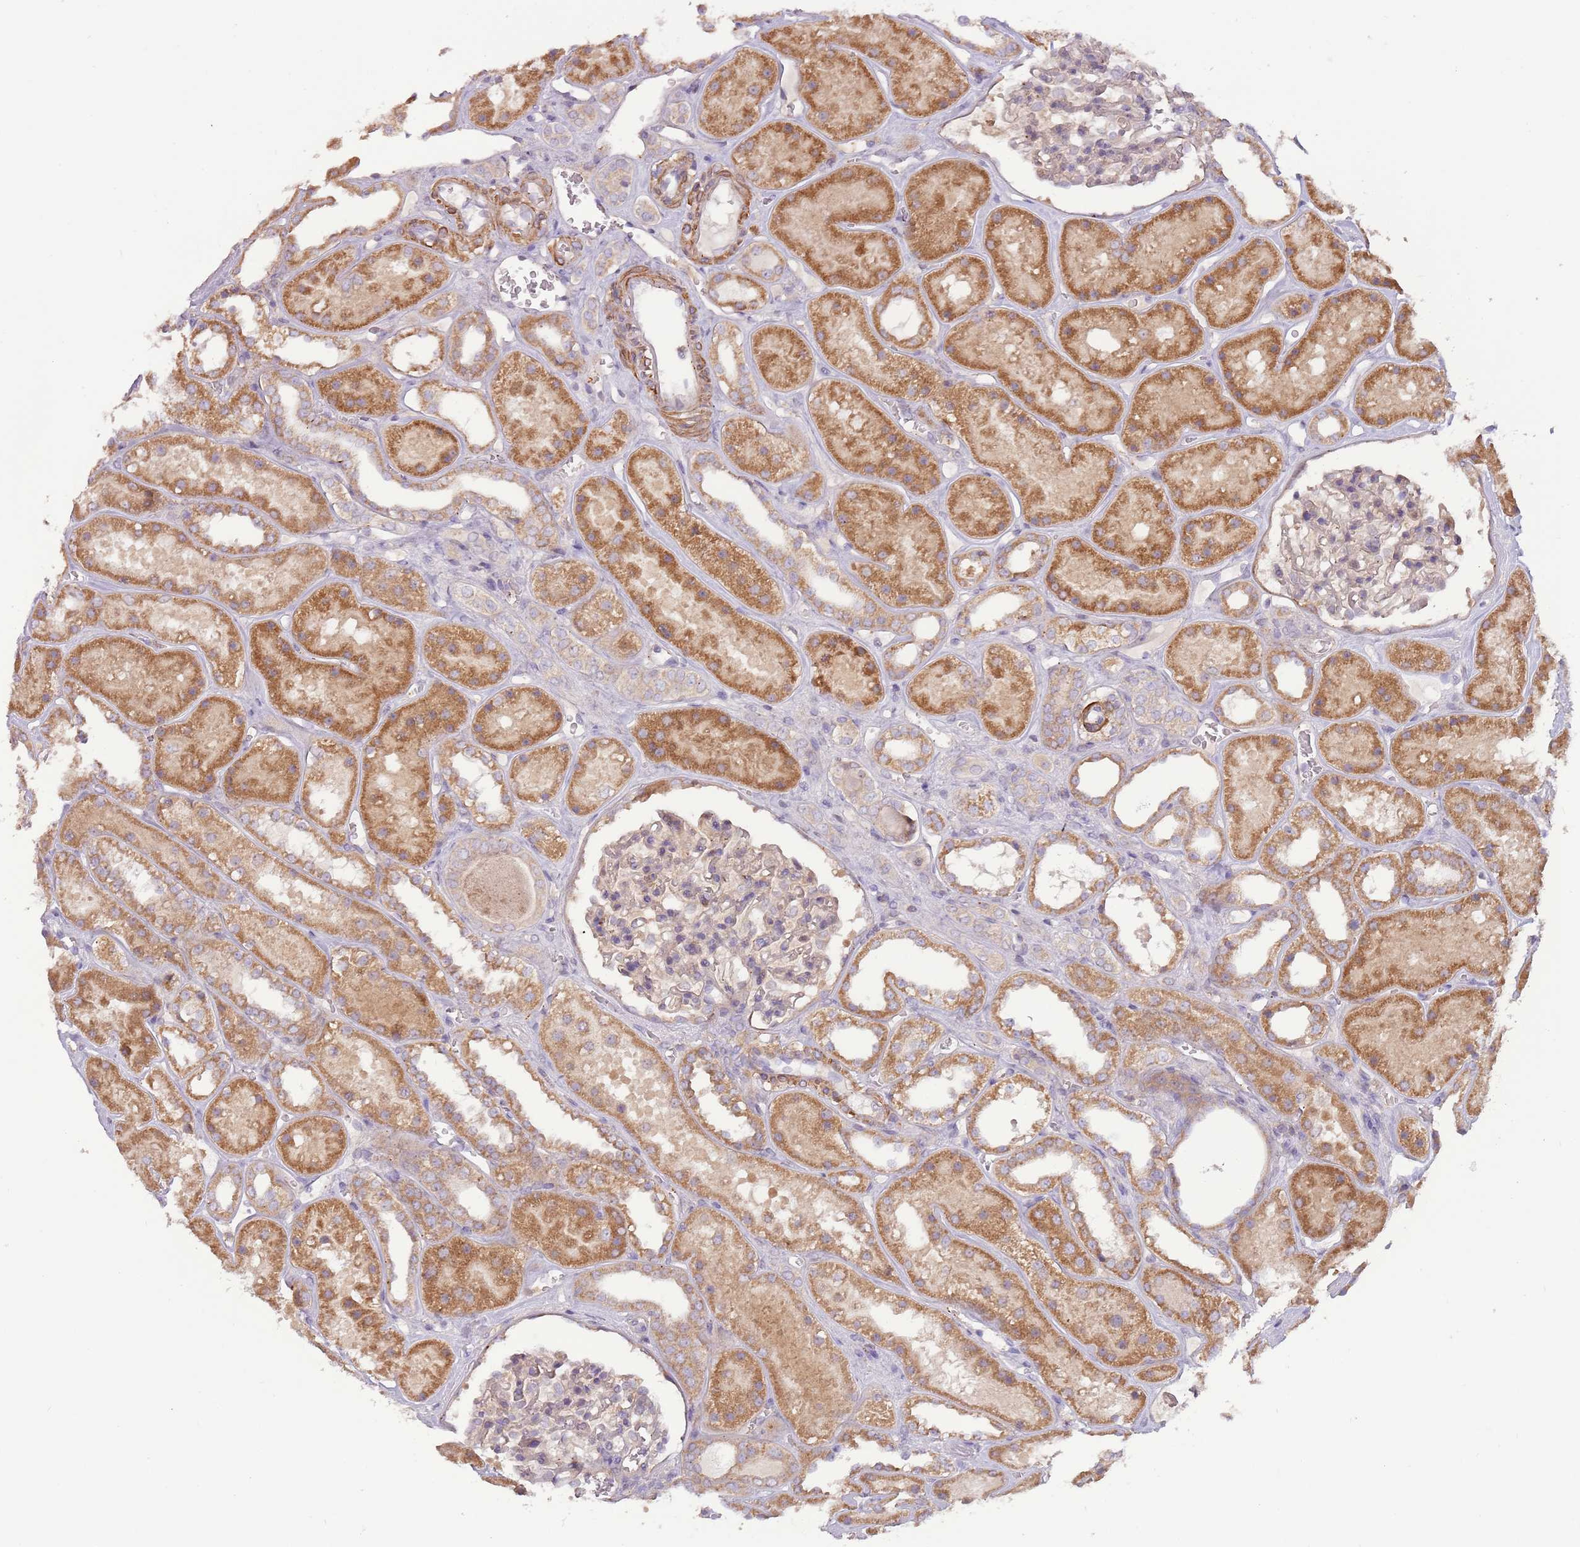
{"staining": {"intensity": "weak", "quantity": "<25%", "location": "cytoplasmic/membranous"}, "tissue": "kidney", "cell_type": "Cells in glomeruli", "image_type": "normal", "snomed": [{"axis": "morphology", "description": "Normal tissue, NOS"}, {"axis": "topography", "description": "Kidney"}], "caption": "The immunohistochemistry (IHC) image has no significant positivity in cells in glomeruli of kidney. (DAB immunohistochemistry visualized using brightfield microscopy, high magnification).", "gene": "DTD2", "patient": {"sex": "female", "age": 41}}